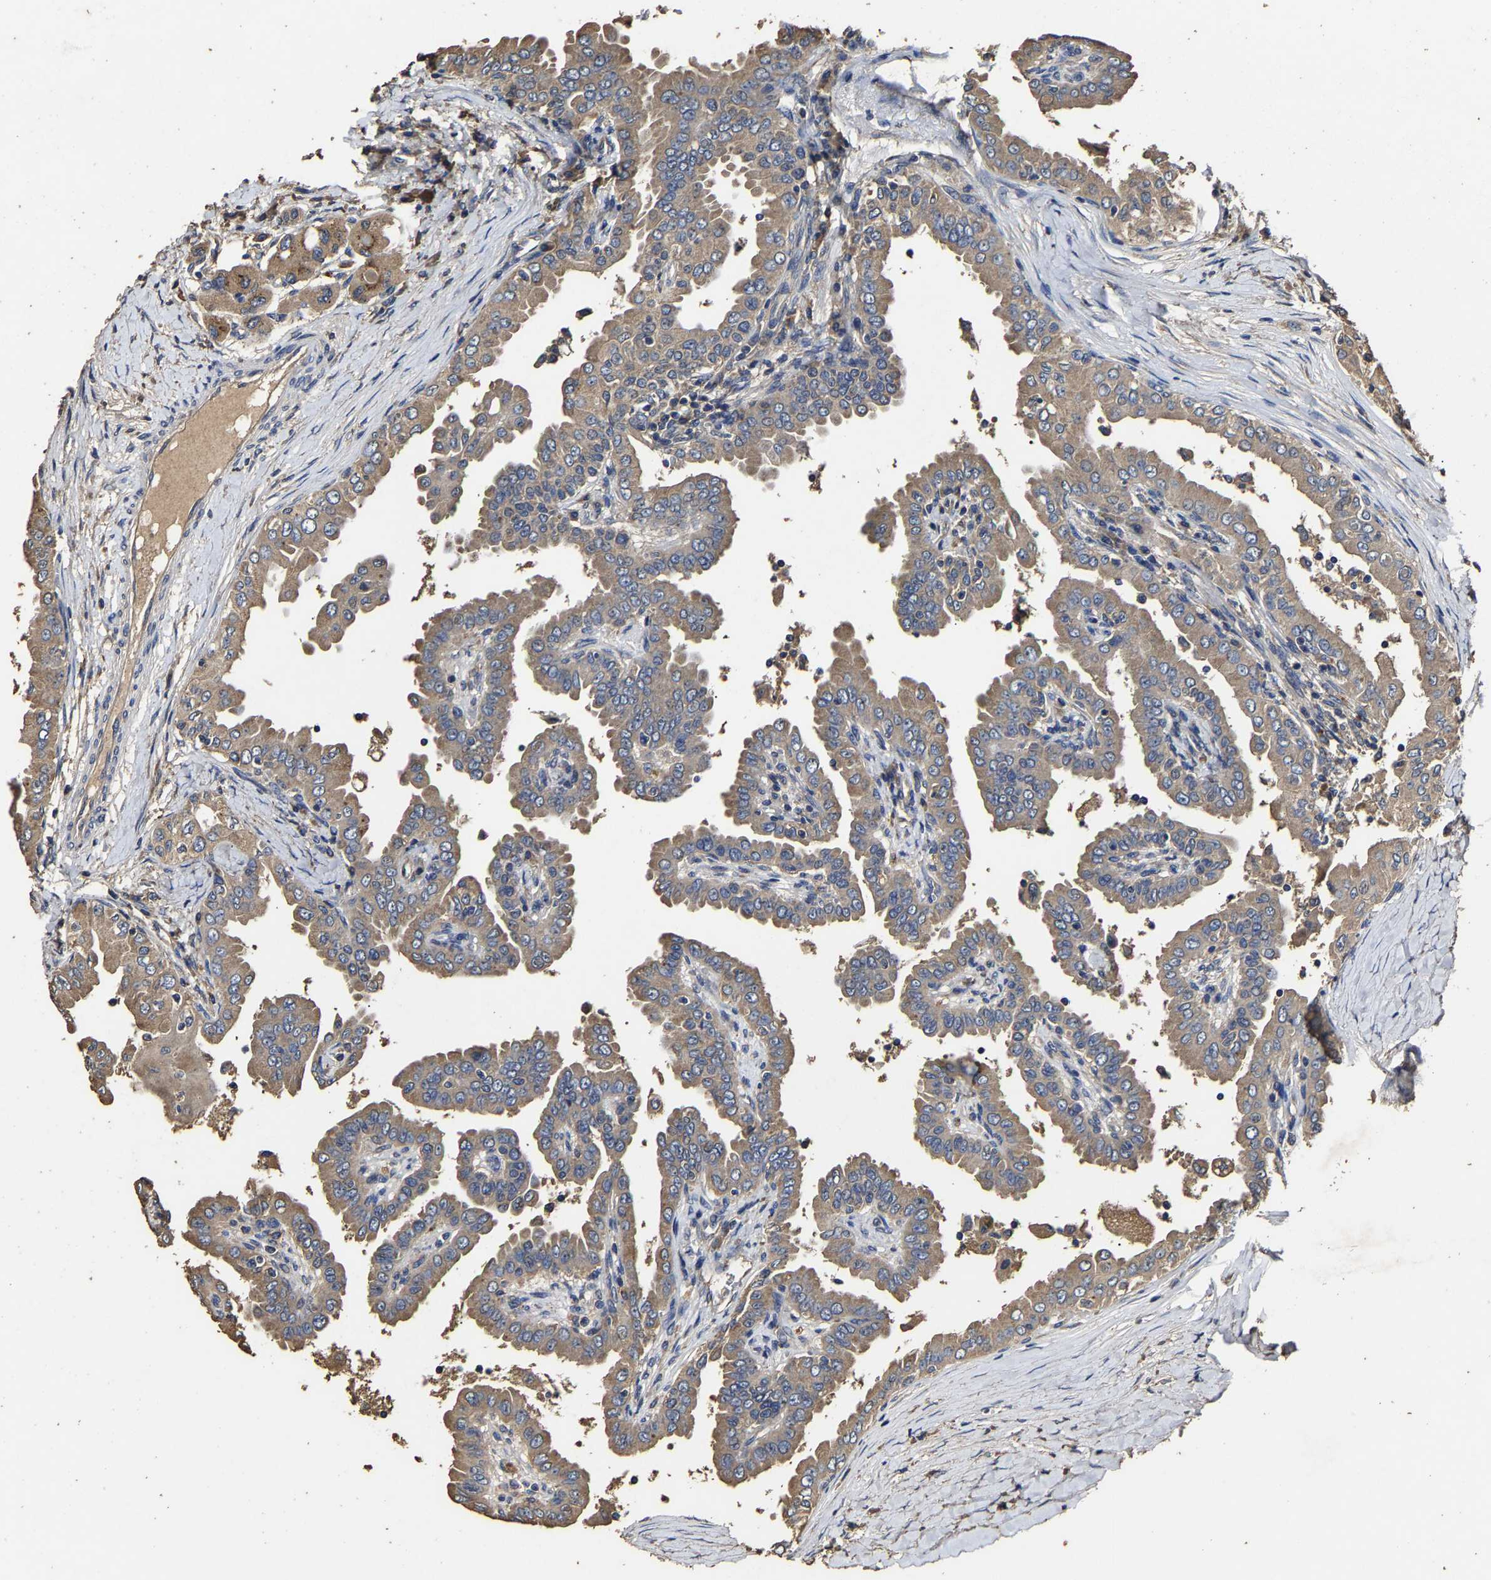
{"staining": {"intensity": "weak", "quantity": ">75%", "location": "cytoplasmic/membranous"}, "tissue": "thyroid cancer", "cell_type": "Tumor cells", "image_type": "cancer", "snomed": [{"axis": "morphology", "description": "Papillary adenocarcinoma, NOS"}, {"axis": "topography", "description": "Thyroid gland"}], "caption": "A brown stain labels weak cytoplasmic/membranous staining of a protein in human thyroid cancer (papillary adenocarcinoma) tumor cells.", "gene": "PPM1K", "patient": {"sex": "male", "age": 33}}